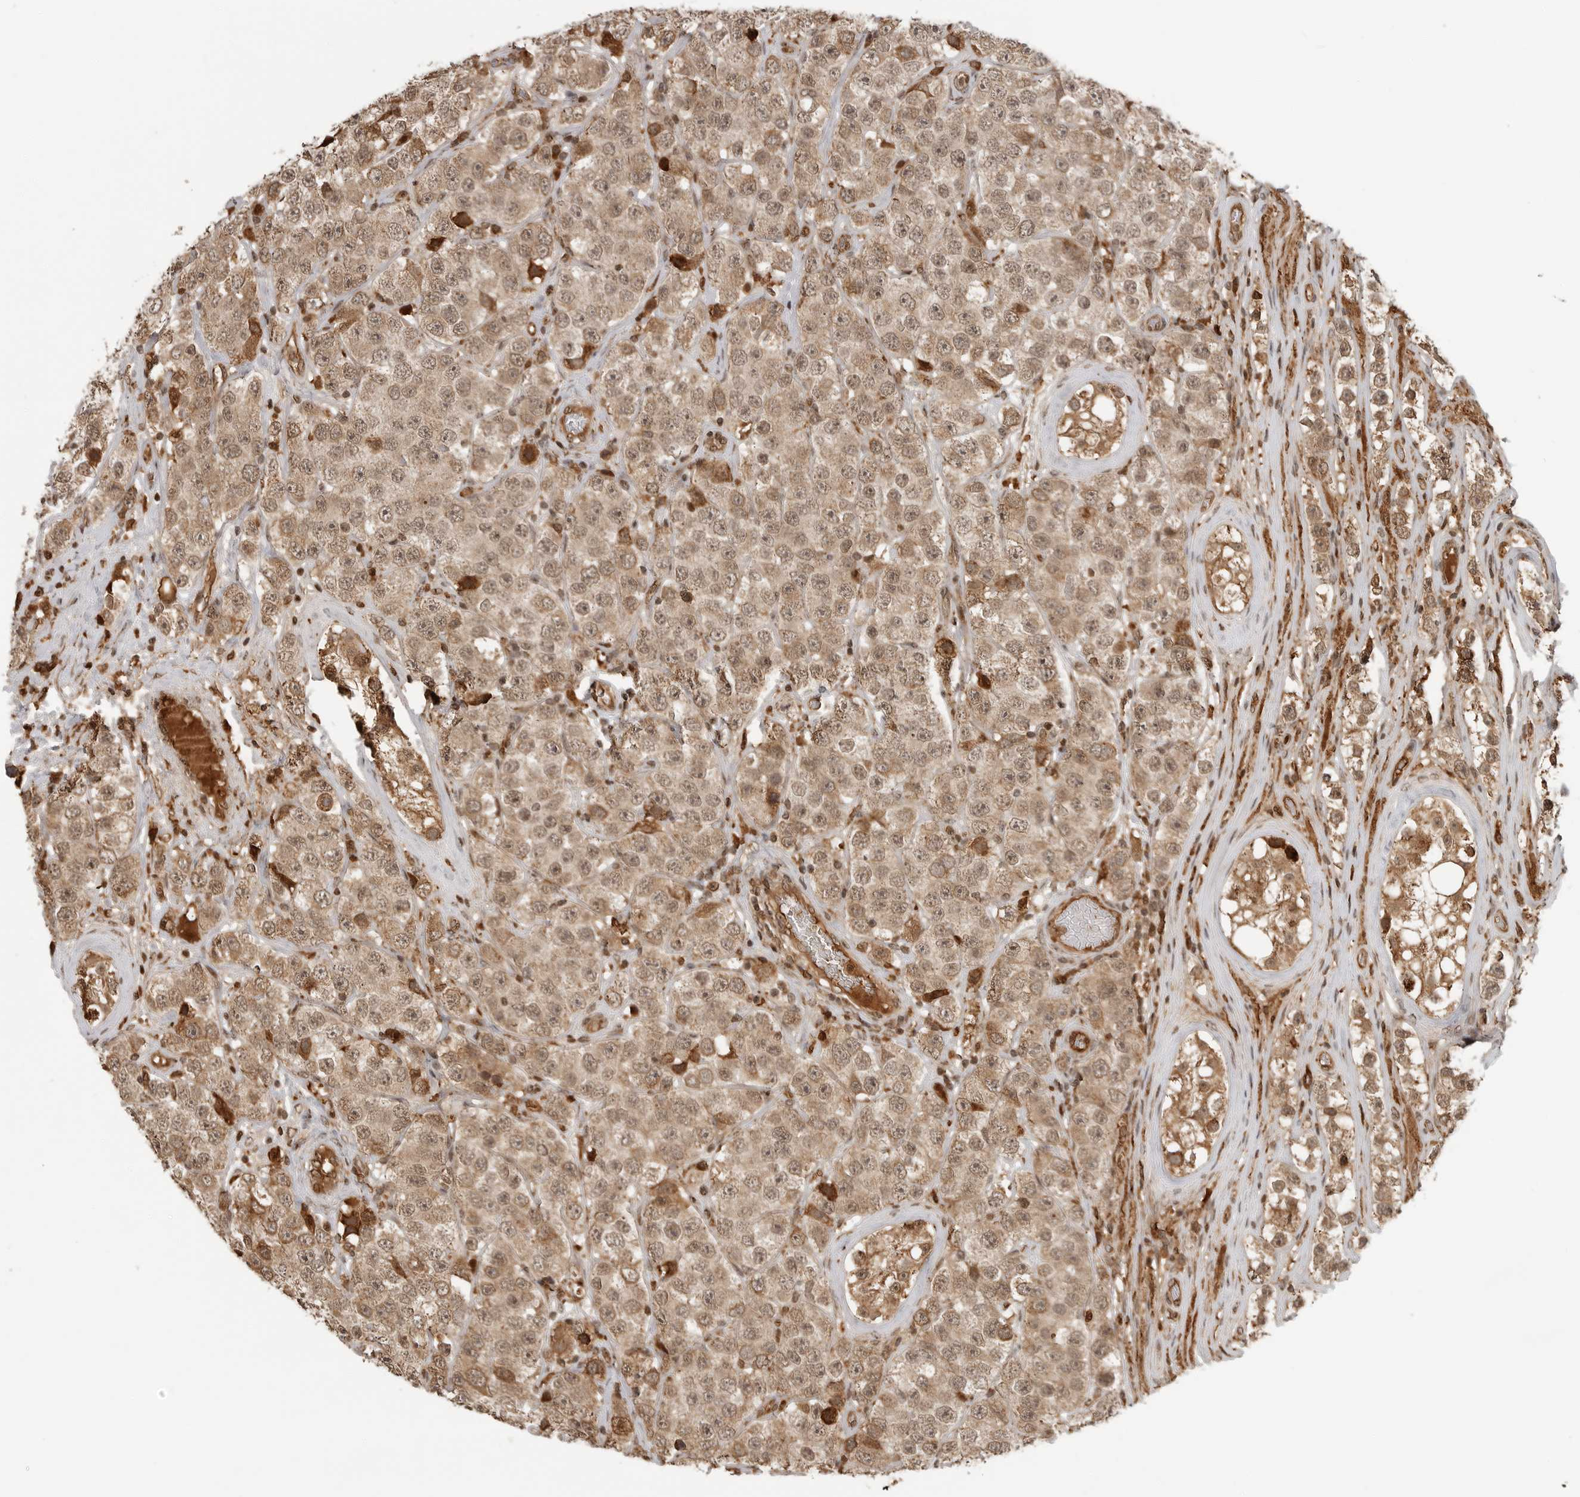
{"staining": {"intensity": "moderate", "quantity": "<25%", "location": "cytoplasmic/membranous,nuclear"}, "tissue": "testis cancer", "cell_type": "Tumor cells", "image_type": "cancer", "snomed": [{"axis": "morphology", "description": "Seminoma, NOS"}, {"axis": "topography", "description": "Testis"}], "caption": "Brown immunohistochemical staining in testis cancer (seminoma) shows moderate cytoplasmic/membranous and nuclear expression in approximately <25% of tumor cells. (brown staining indicates protein expression, while blue staining denotes nuclei).", "gene": "BMP2K", "patient": {"sex": "male", "age": 28}}